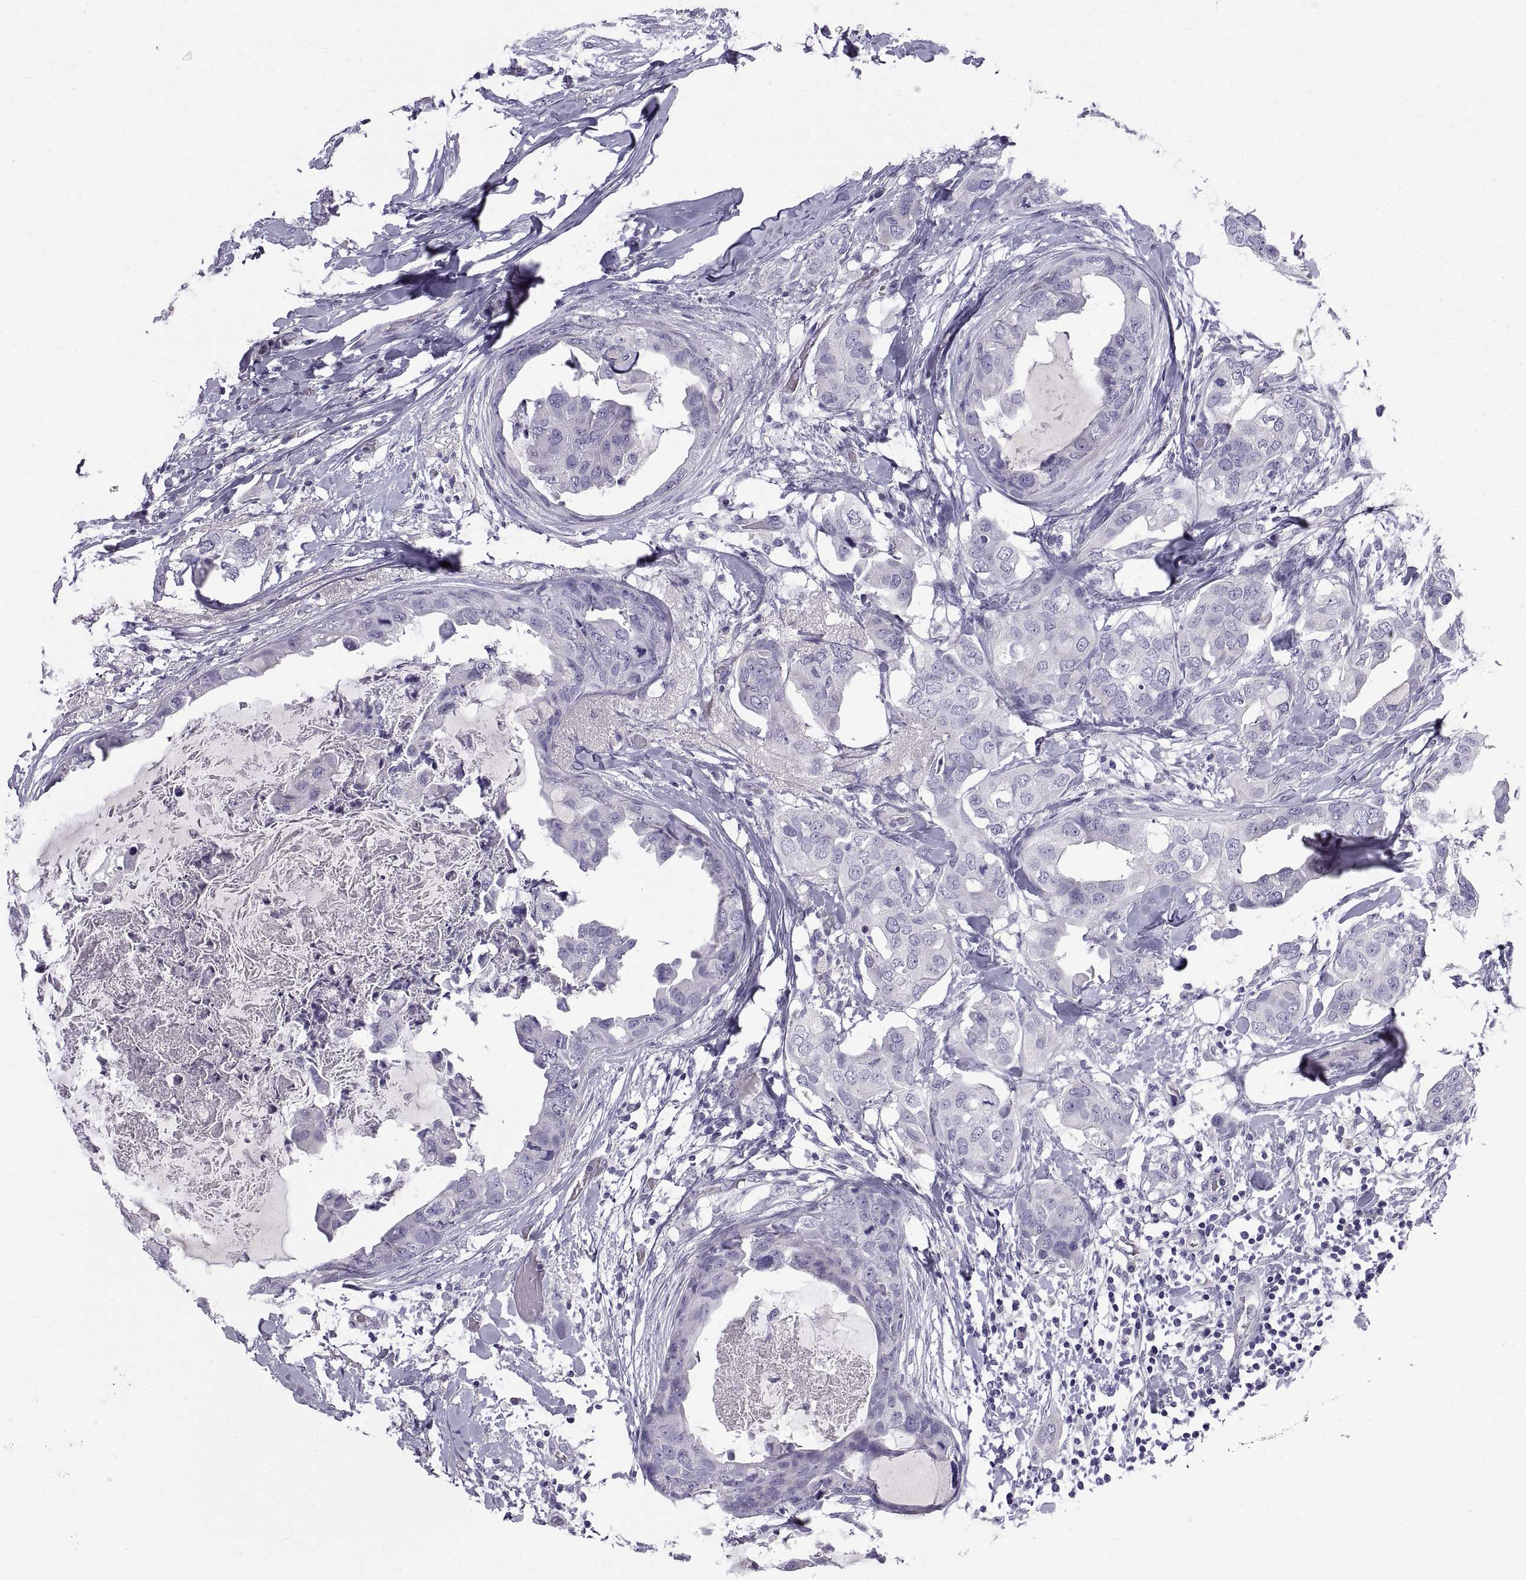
{"staining": {"intensity": "negative", "quantity": "none", "location": "none"}, "tissue": "breast cancer", "cell_type": "Tumor cells", "image_type": "cancer", "snomed": [{"axis": "morphology", "description": "Normal tissue, NOS"}, {"axis": "morphology", "description": "Duct carcinoma"}, {"axis": "topography", "description": "Breast"}], "caption": "Immunohistochemical staining of breast invasive ductal carcinoma reveals no significant positivity in tumor cells.", "gene": "SPDYE1", "patient": {"sex": "female", "age": 40}}